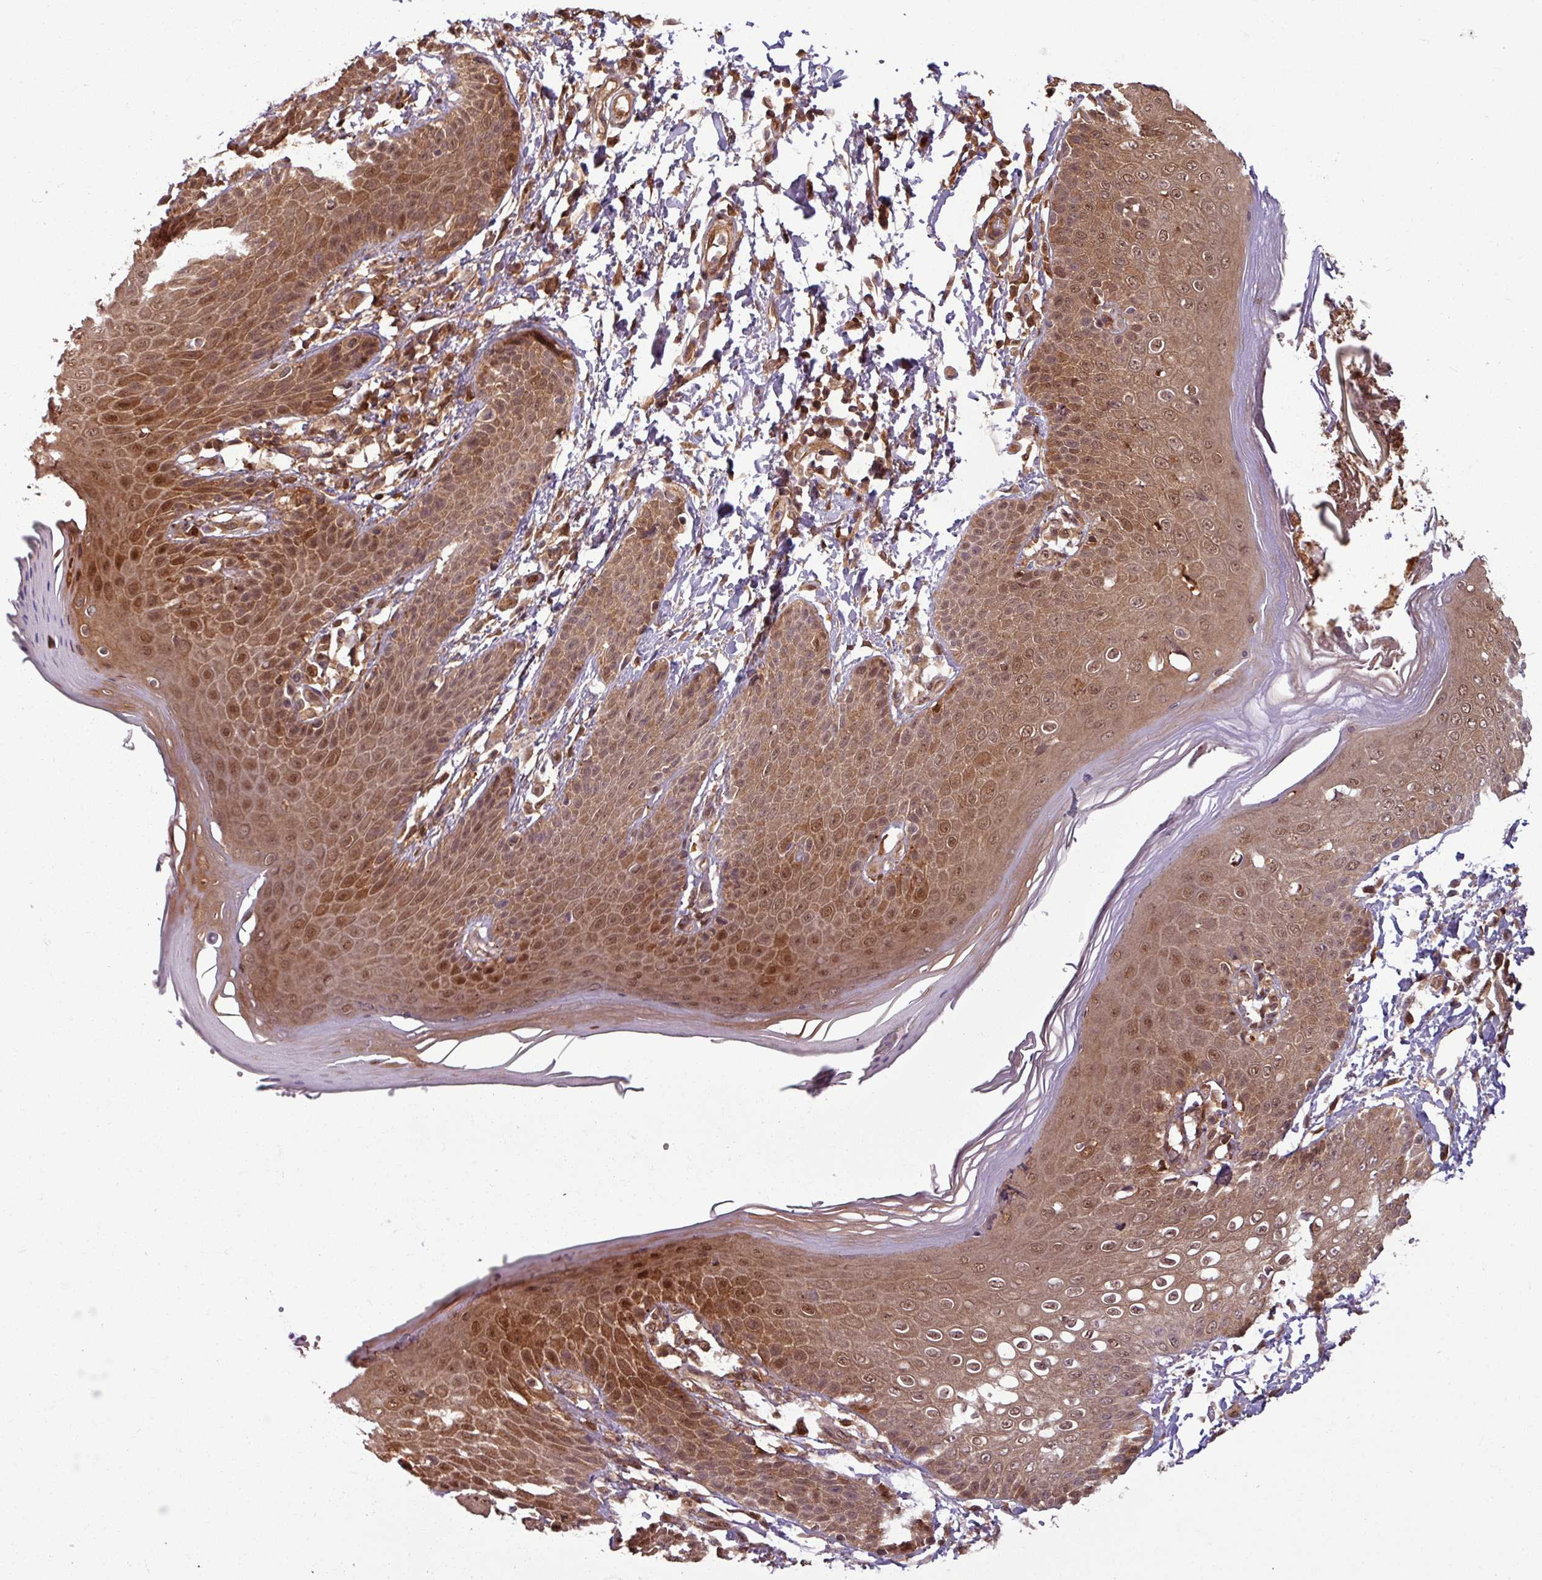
{"staining": {"intensity": "moderate", "quantity": ">75%", "location": "cytoplasmic/membranous,nuclear"}, "tissue": "skin", "cell_type": "Epidermal cells", "image_type": "normal", "snomed": [{"axis": "morphology", "description": "Normal tissue, NOS"}, {"axis": "topography", "description": "Peripheral nerve tissue"}], "caption": "Epidermal cells display medium levels of moderate cytoplasmic/membranous,nuclear positivity in about >75% of cells in benign skin. The staining is performed using DAB (3,3'-diaminobenzidine) brown chromogen to label protein expression. The nuclei are counter-stained blue using hematoxylin.", "gene": "KCTD11", "patient": {"sex": "male", "age": 51}}